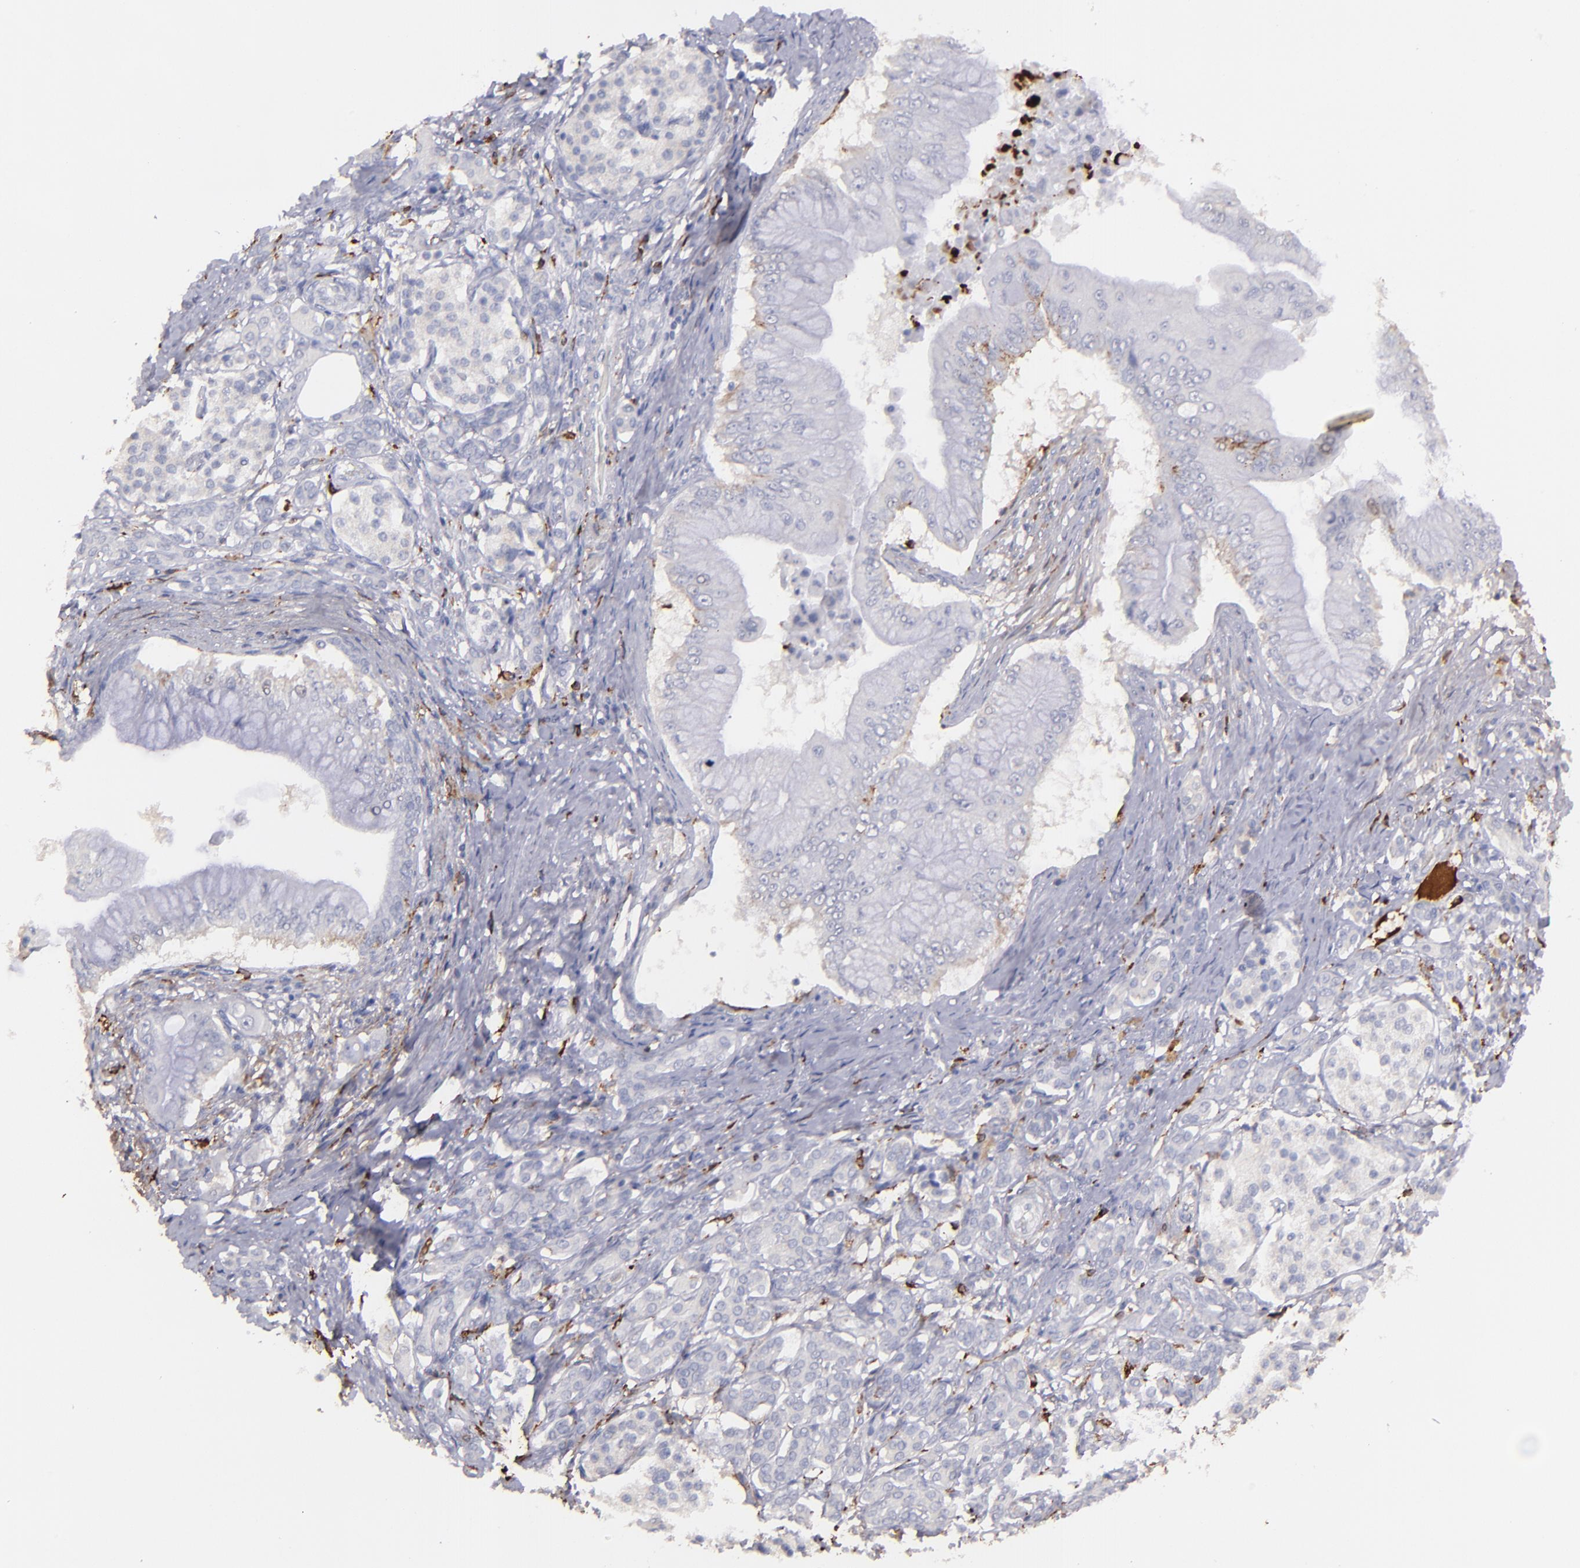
{"staining": {"intensity": "negative", "quantity": "none", "location": "none"}, "tissue": "pancreatic cancer", "cell_type": "Tumor cells", "image_type": "cancer", "snomed": [{"axis": "morphology", "description": "Adenocarcinoma, NOS"}, {"axis": "topography", "description": "Pancreas"}], "caption": "An immunohistochemistry image of pancreatic cancer (adenocarcinoma) is shown. There is no staining in tumor cells of pancreatic cancer (adenocarcinoma). (DAB immunohistochemistry (IHC) visualized using brightfield microscopy, high magnification).", "gene": "C1QA", "patient": {"sex": "male", "age": 62}}